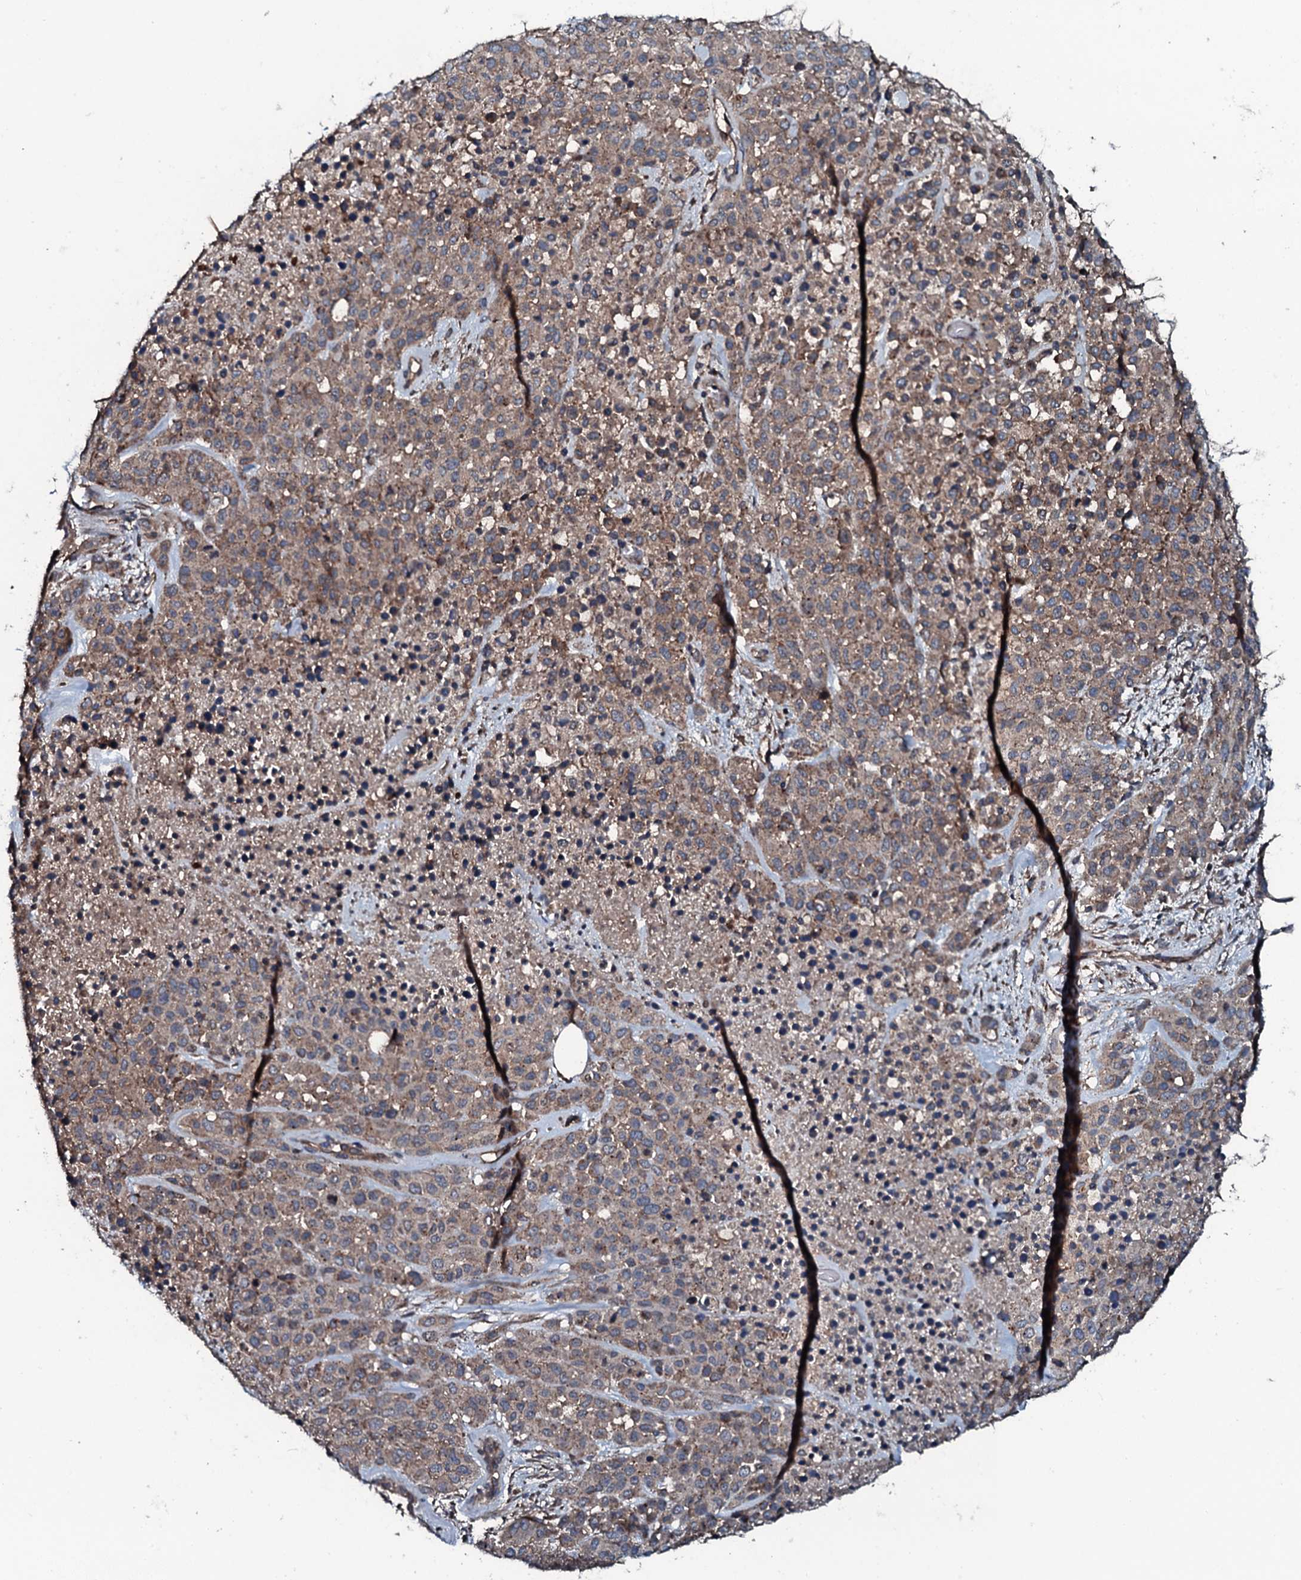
{"staining": {"intensity": "weak", "quantity": ">75%", "location": "cytoplasmic/membranous"}, "tissue": "melanoma", "cell_type": "Tumor cells", "image_type": "cancer", "snomed": [{"axis": "morphology", "description": "Malignant melanoma, Metastatic site"}, {"axis": "topography", "description": "Skin"}], "caption": "Weak cytoplasmic/membranous expression for a protein is present in approximately >75% of tumor cells of melanoma using immunohistochemistry.", "gene": "TRIM7", "patient": {"sex": "female", "age": 81}}